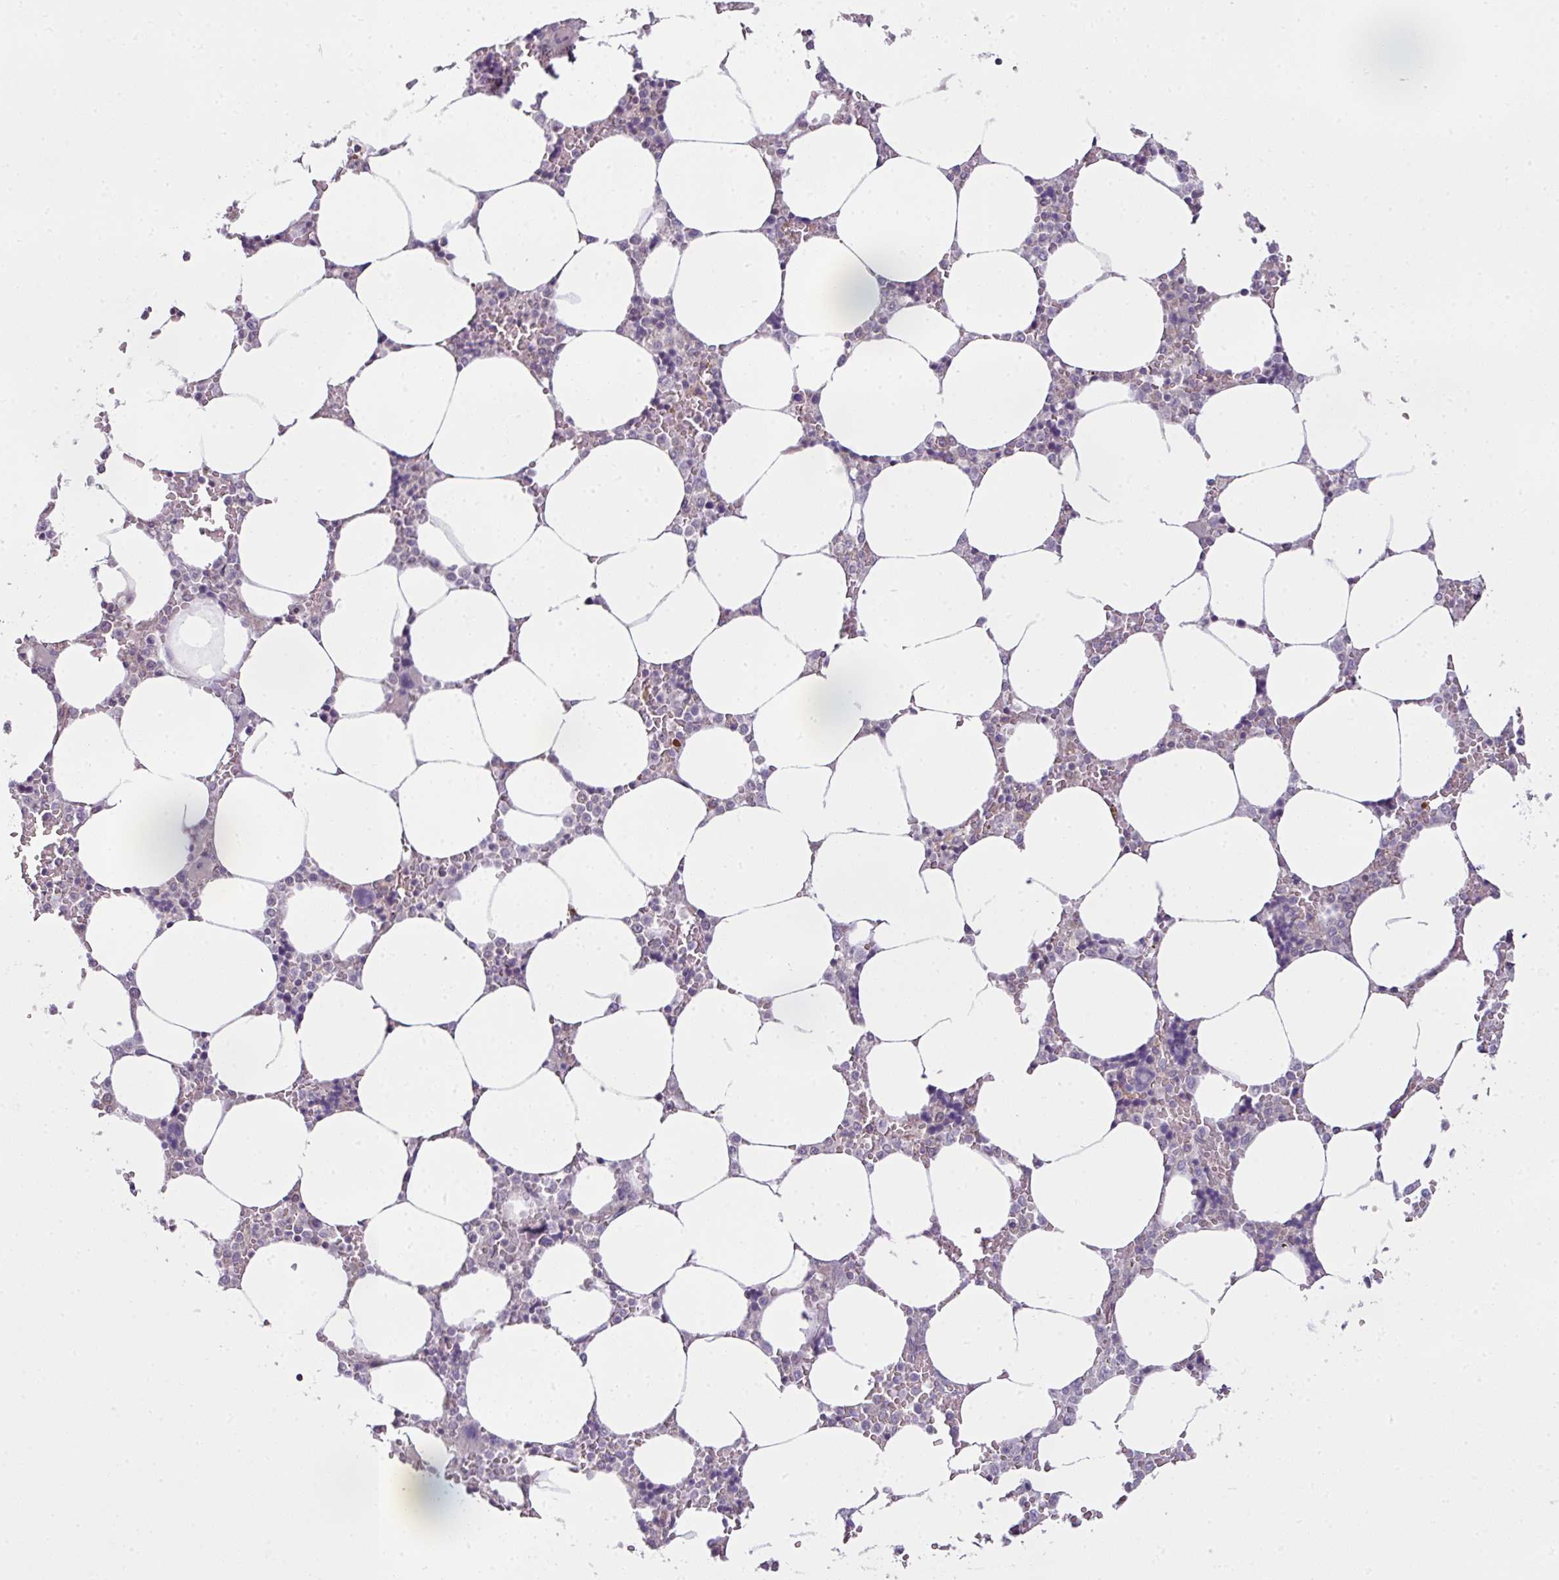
{"staining": {"intensity": "negative", "quantity": "none", "location": "none"}, "tissue": "bone marrow", "cell_type": "Hematopoietic cells", "image_type": "normal", "snomed": [{"axis": "morphology", "description": "Normal tissue, NOS"}, {"axis": "topography", "description": "Bone marrow"}], "caption": "Photomicrograph shows no significant protein positivity in hematopoietic cells of benign bone marrow. Nuclei are stained in blue.", "gene": "DERPC", "patient": {"sex": "male", "age": 64}}